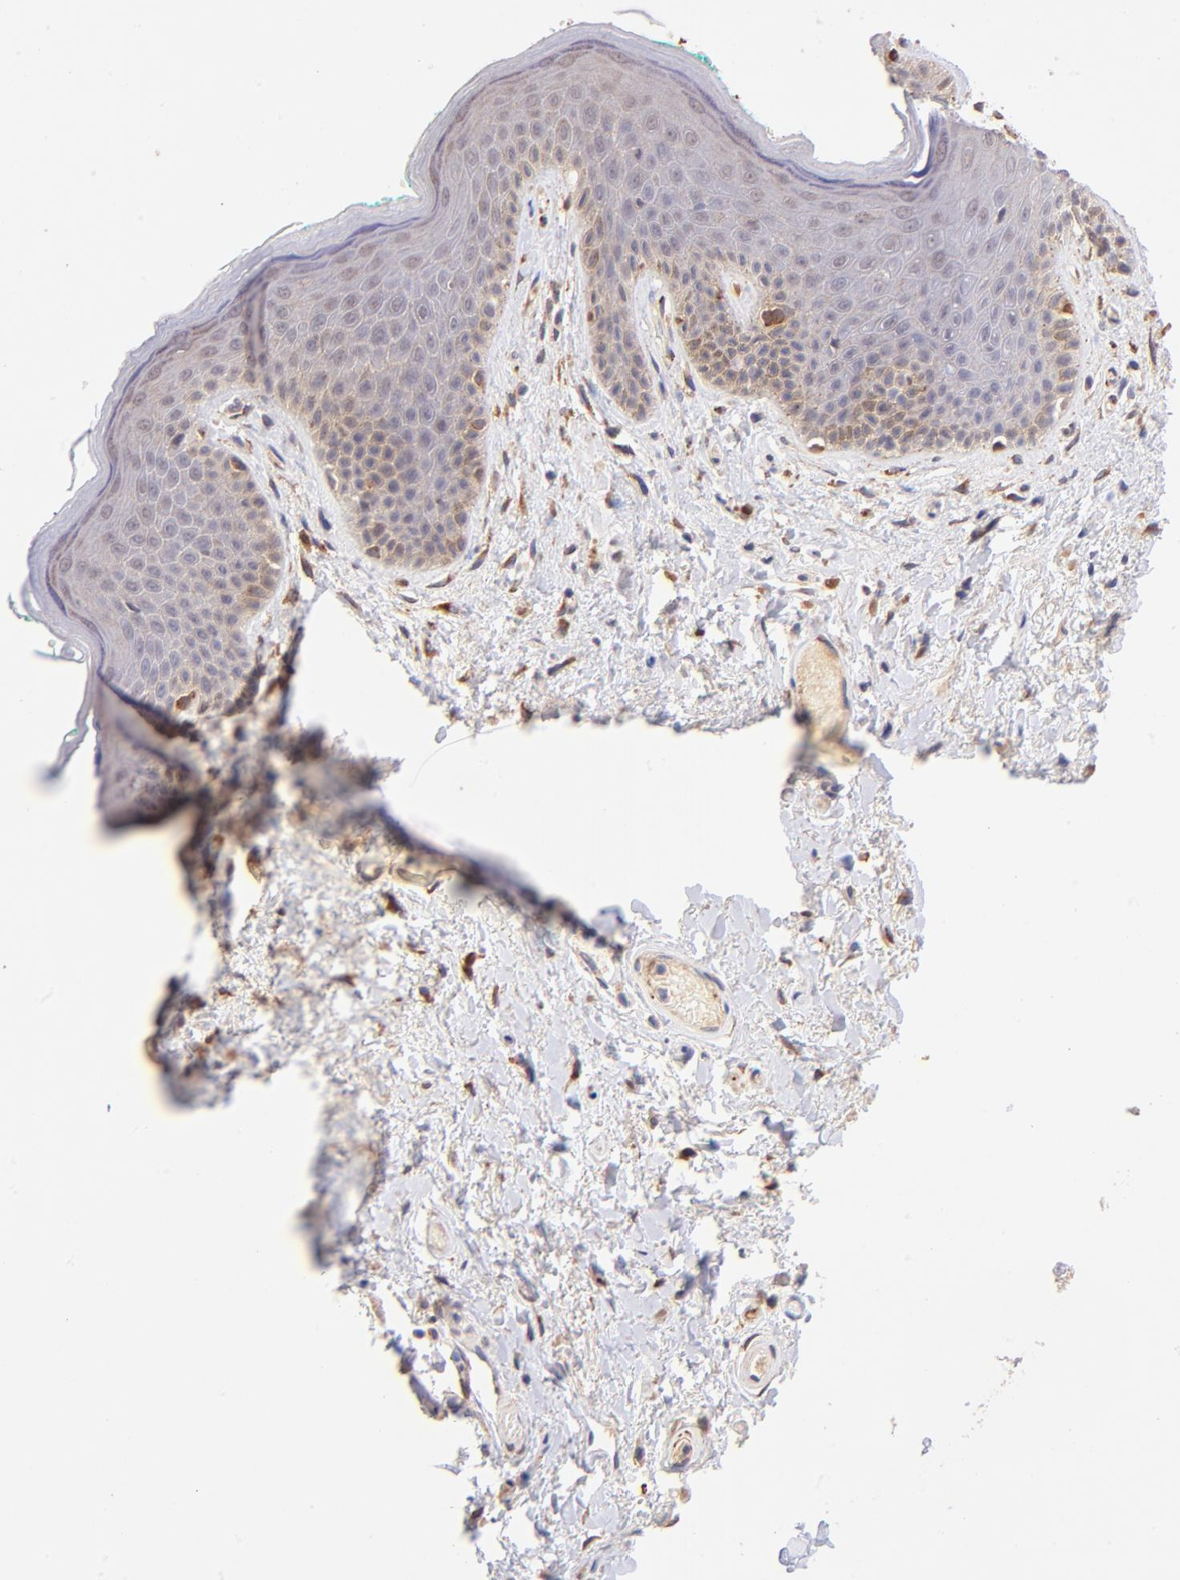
{"staining": {"intensity": "negative", "quantity": "none", "location": "none"}, "tissue": "skin", "cell_type": "Epidermal cells", "image_type": "normal", "snomed": [{"axis": "morphology", "description": "Normal tissue, NOS"}, {"axis": "topography", "description": "Anal"}], "caption": "Immunohistochemistry (IHC) photomicrograph of benign skin: human skin stained with DAB demonstrates no significant protein expression in epidermal cells. (DAB (3,3'-diaminobenzidine) IHC with hematoxylin counter stain).", "gene": "SPARC", "patient": {"sex": "male", "age": 74}}